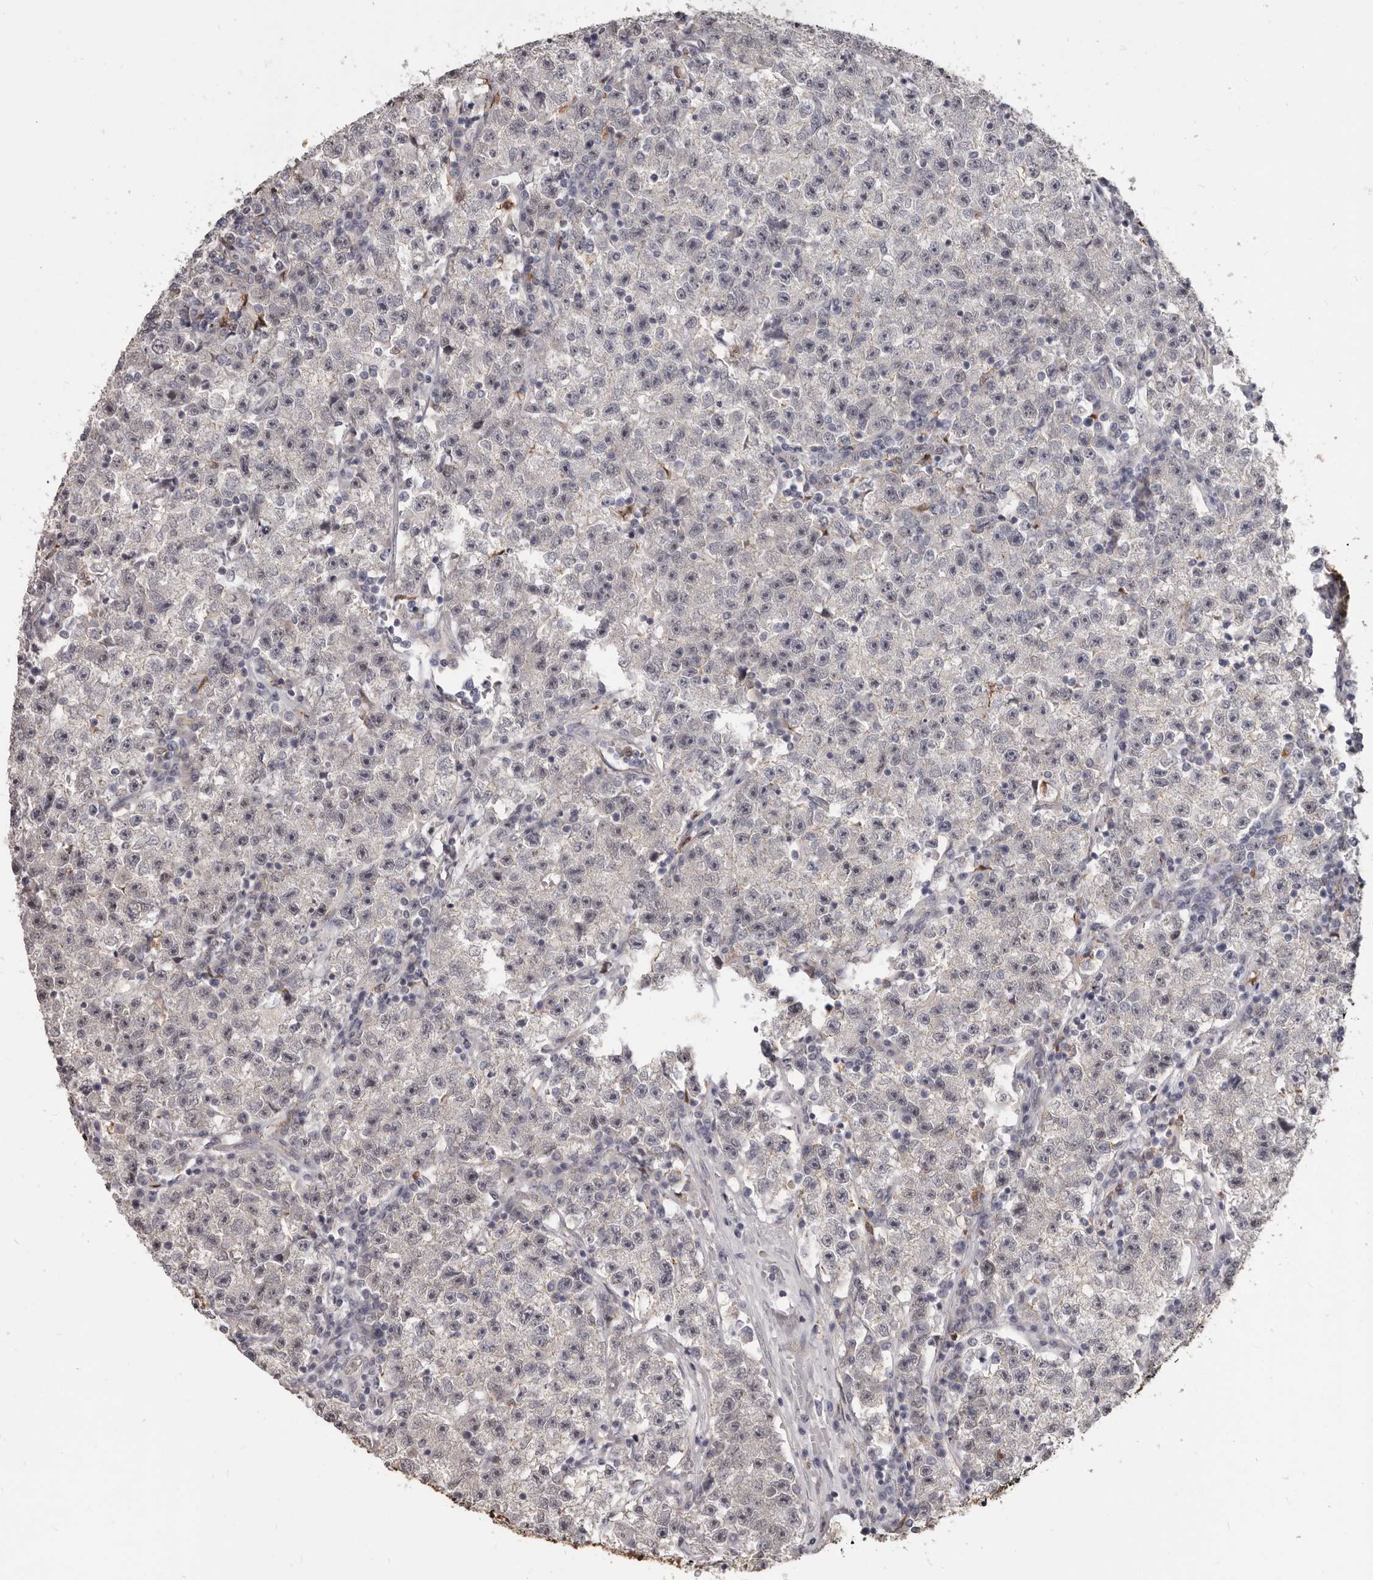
{"staining": {"intensity": "negative", "quantity": "none", "location": "none"}, "tissue": "testis cancer", "cell_type": "Tumor cells", "image_type": "cancer", "snomed": [{"axis": "morphology", "description": "Seminoma, NOS"}, {"axis": "topography", "description": "Testis"}], "caption": "Tumor cells are negative for protein expression in human testis cancer.", "gene": "GPR157", "patient": {"sex": "male", "age": 22}}